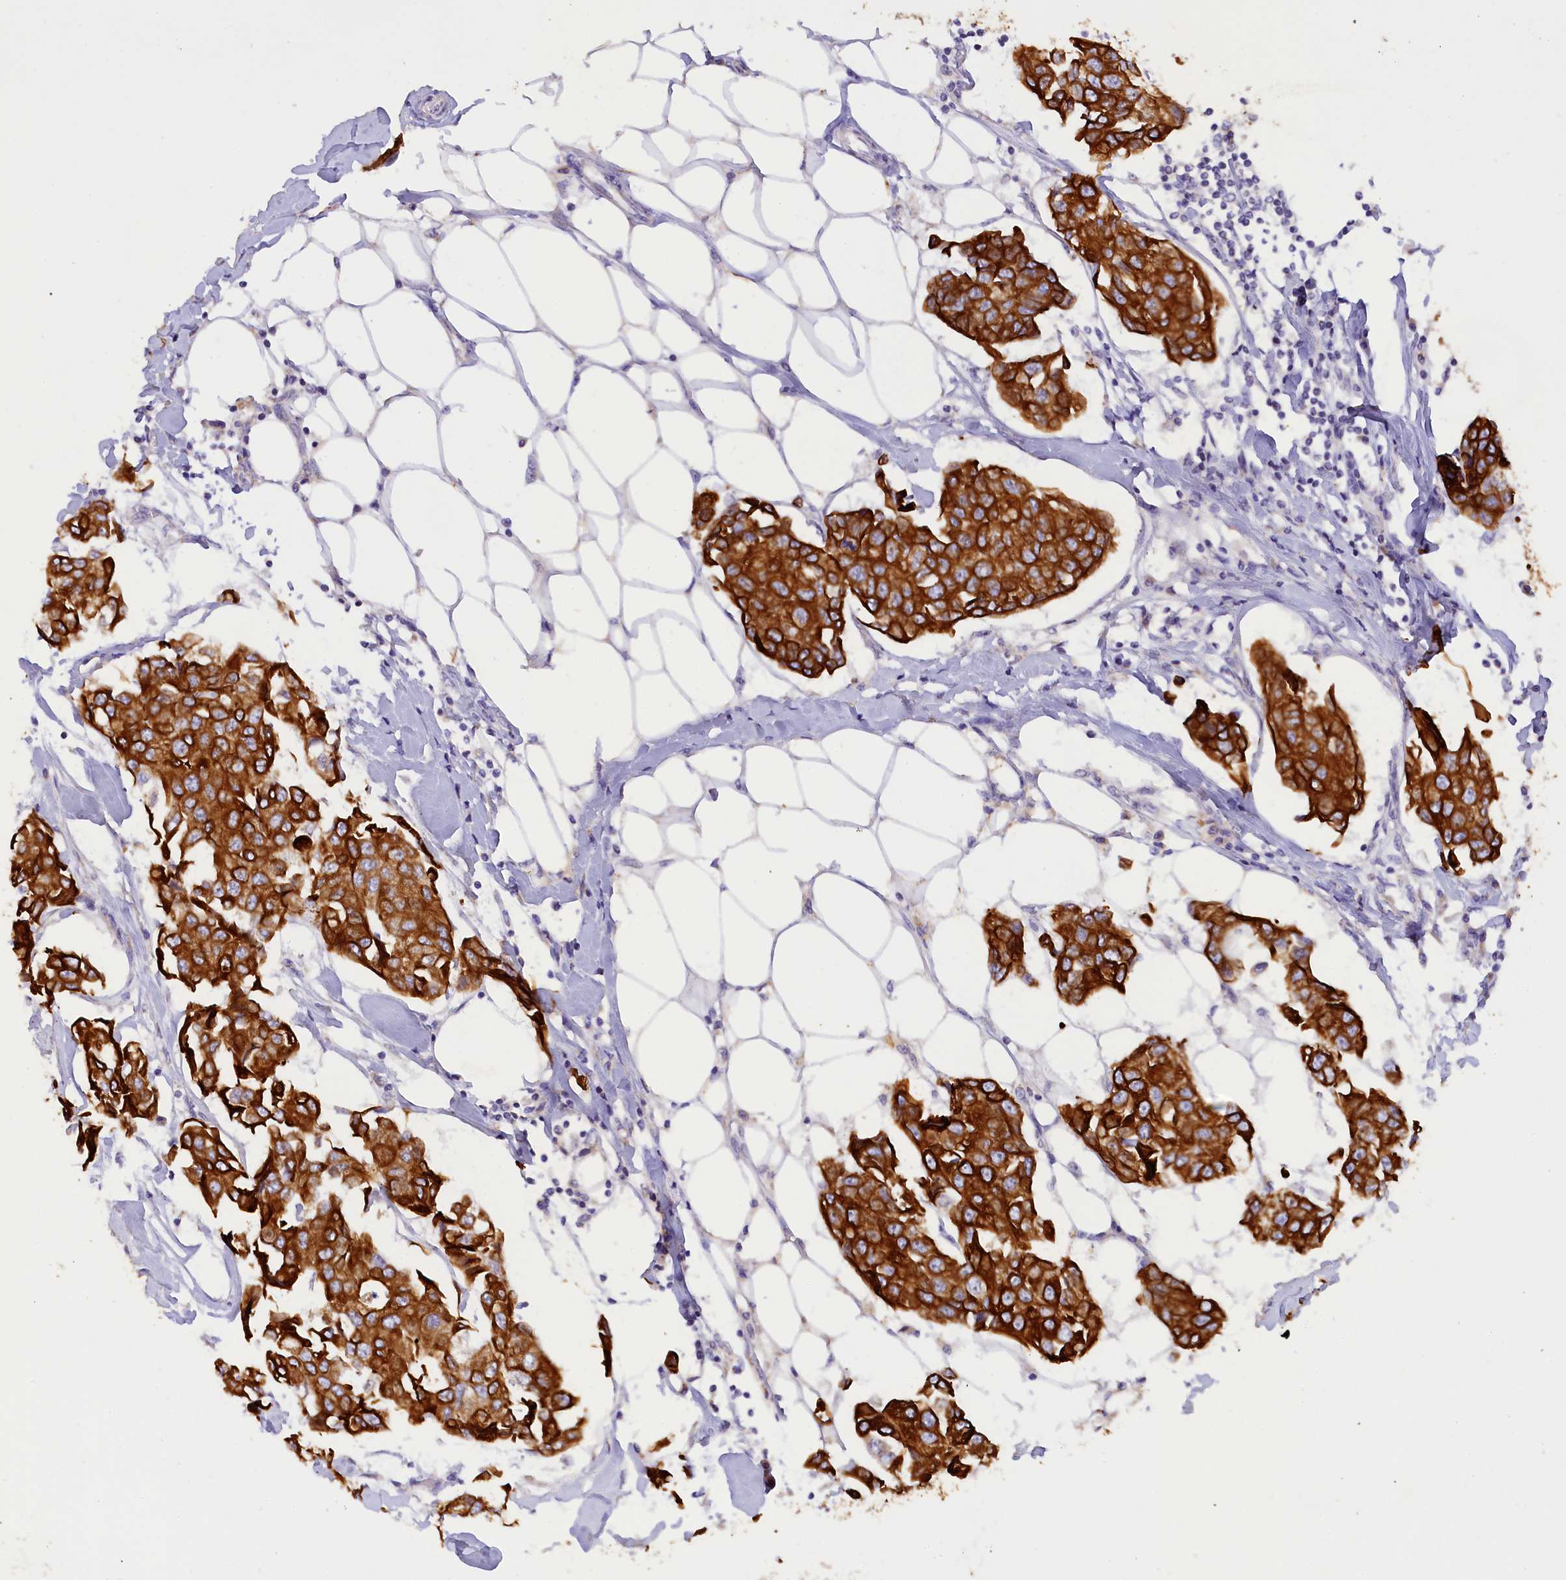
{"staining": {"intensity": "strong", "quantity": ">75%", "location": "cytoplasmic/membranous"}, "tissue": "breast cancer", "cell_type": "Tumor cells", "image_type": "cancer", "snomed": [{"axis": "morphology", "description": "Duct carcinoma"}, {"axis": "topography", "description": "Breast"}], "caption": "Immunohistochemistry (IHC) staining of invasive ductal carcinoma (breast), which shows high levels of strong cytoplasmic/membranous expression in about >75% of tumor cells indicating strong cytoplasmic/membranous protein staining. The staining was performed using DAB (3,3'-diaminobenzidine) (brown) for protein detection and nuclei were counterstained in hematoxylin (blue).", "gene": "PKIA", "patient": {"sex": "female", "age": 80}}